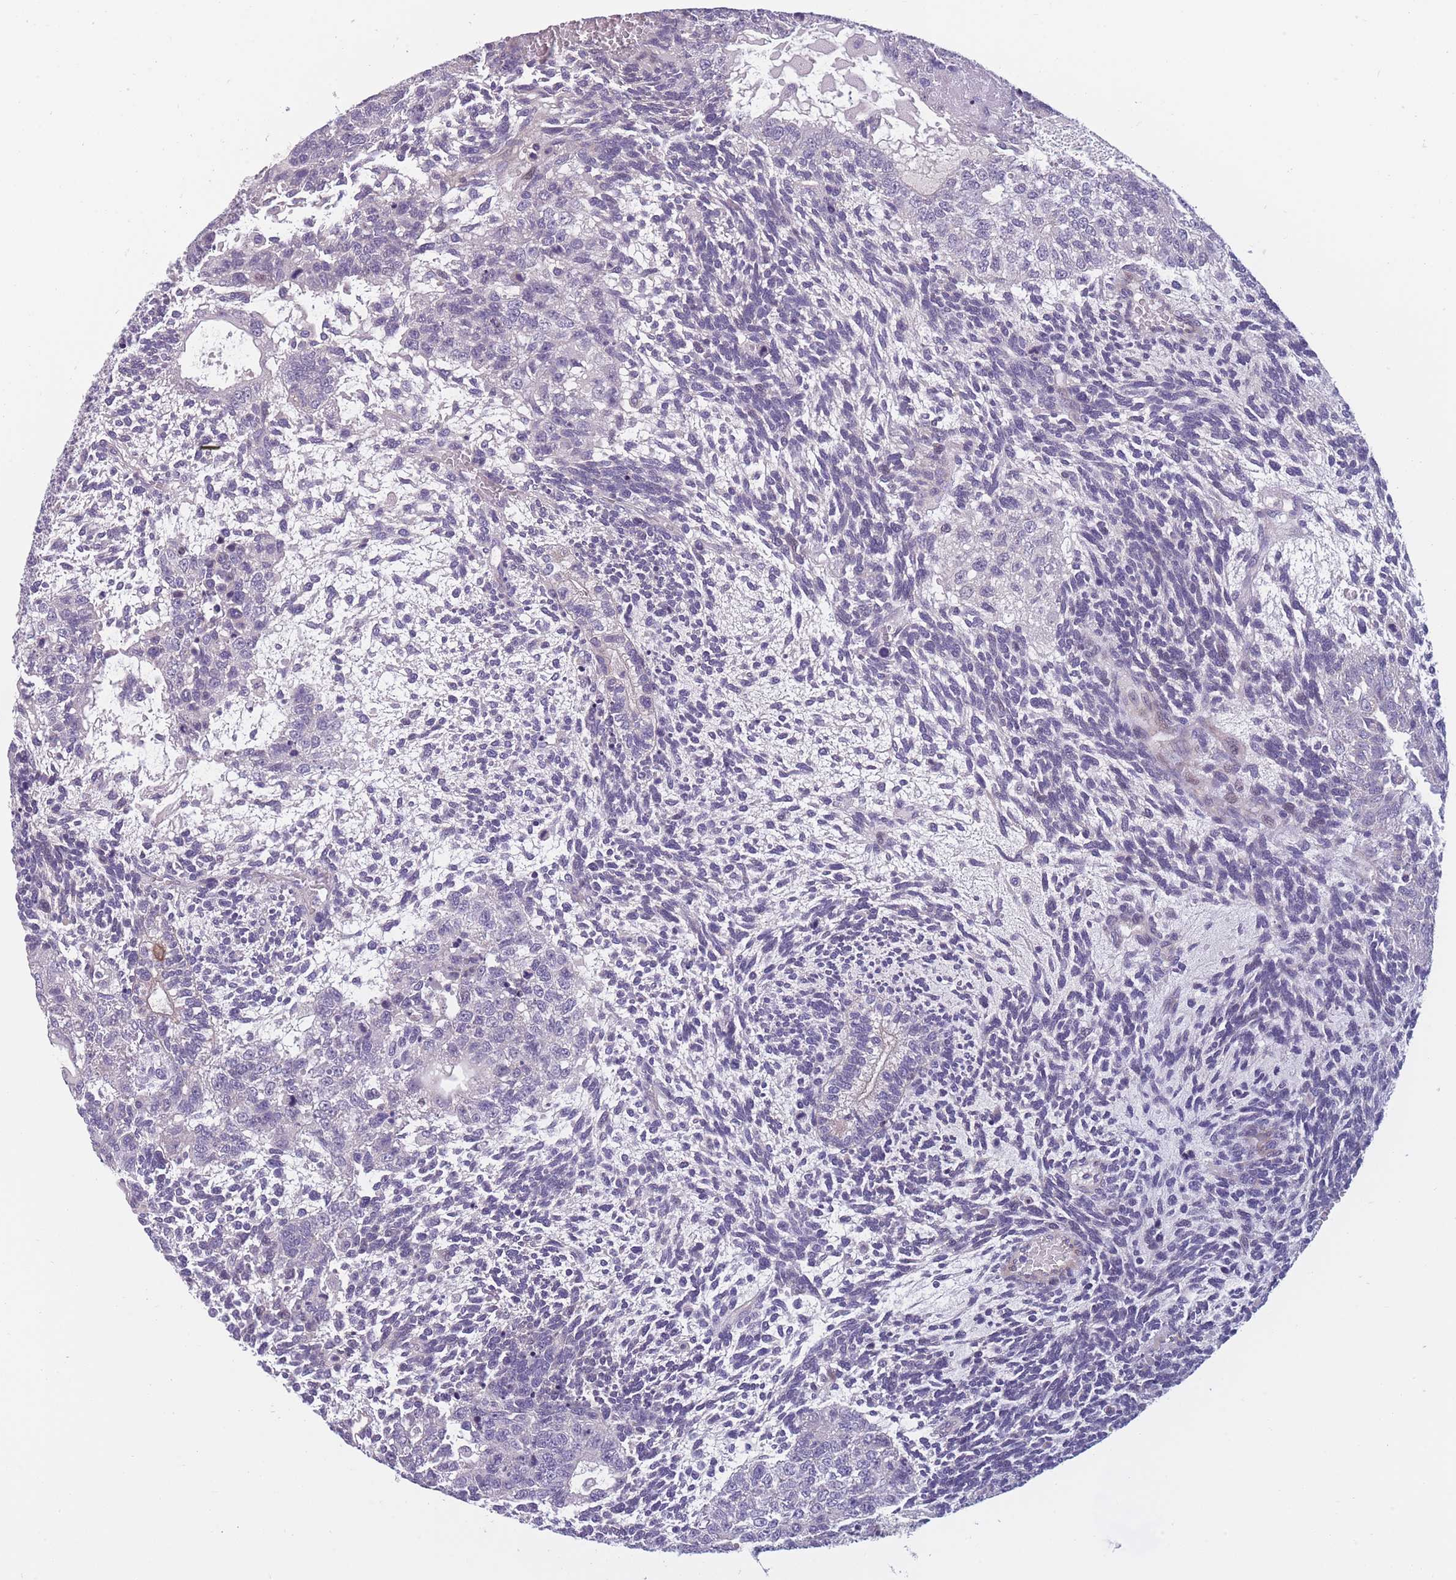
{"staining": {"intensity": "negative", "quantity": "none", "location": "none"}, "tissue": "testis cancer", "cell_type": "Tumor cells", "image_type": "cancer", "snomed": [{"axis": "morphology", "description": "Carcinoma, Embryonal, NOS"}, {"axis": "topography", "description": "Testis"}], "caption": "This is an immunohistochemistry image of testis cancer (embryonal carcinoma). There is no staining in tumor cells.", "gene": "FAM83F", "patient": {"sex": "male", "age": 23}}